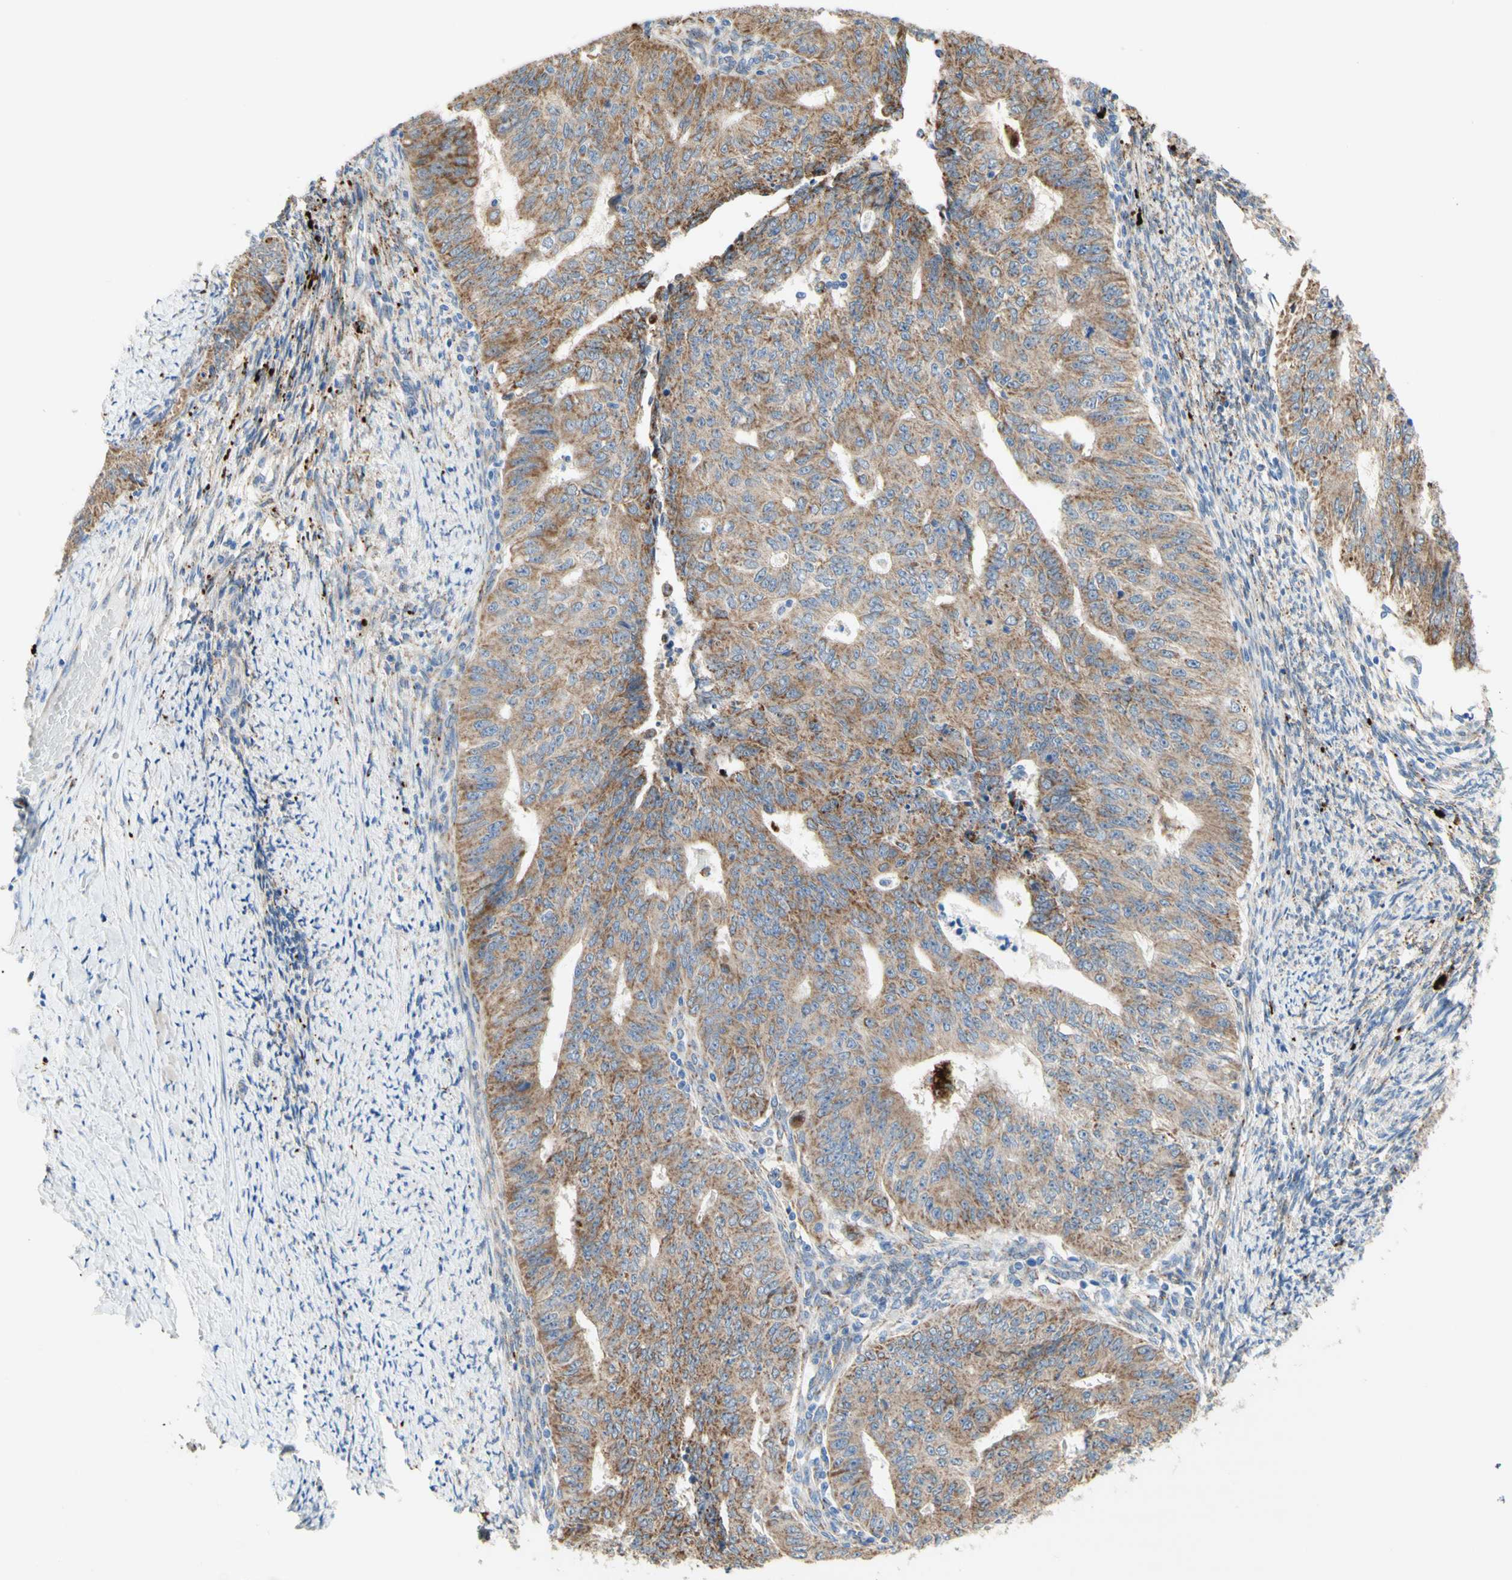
{"staining": {"intensity": "moderate", "quantity": ">75%", "location": "cytoplasmic/membranous"}, "tissue": "endometrial cancer", "cell_type": "Tumor cells", "image_type": "cancer", "snomed": [{"axis": "morphology", "description": "Adenocarcinoma, NOS"}, {"axis": "topography", "description": "Endometrium"}], "caption": "DAB (3,3'-diaminobenzidine) immunohistochemical staining of endometrial adenocarcinoma demonstrates moderate cytoplasmic/membranous protein staining in about >75% of tumor cells. Using DAB (3,3'-diaminobenzidine) (brown) and hematoxylin (blue) stains, captured at high magnification using brightfield microscopy.", "gene": "URB2", "patient": {"sex": "female", "age": 32}}